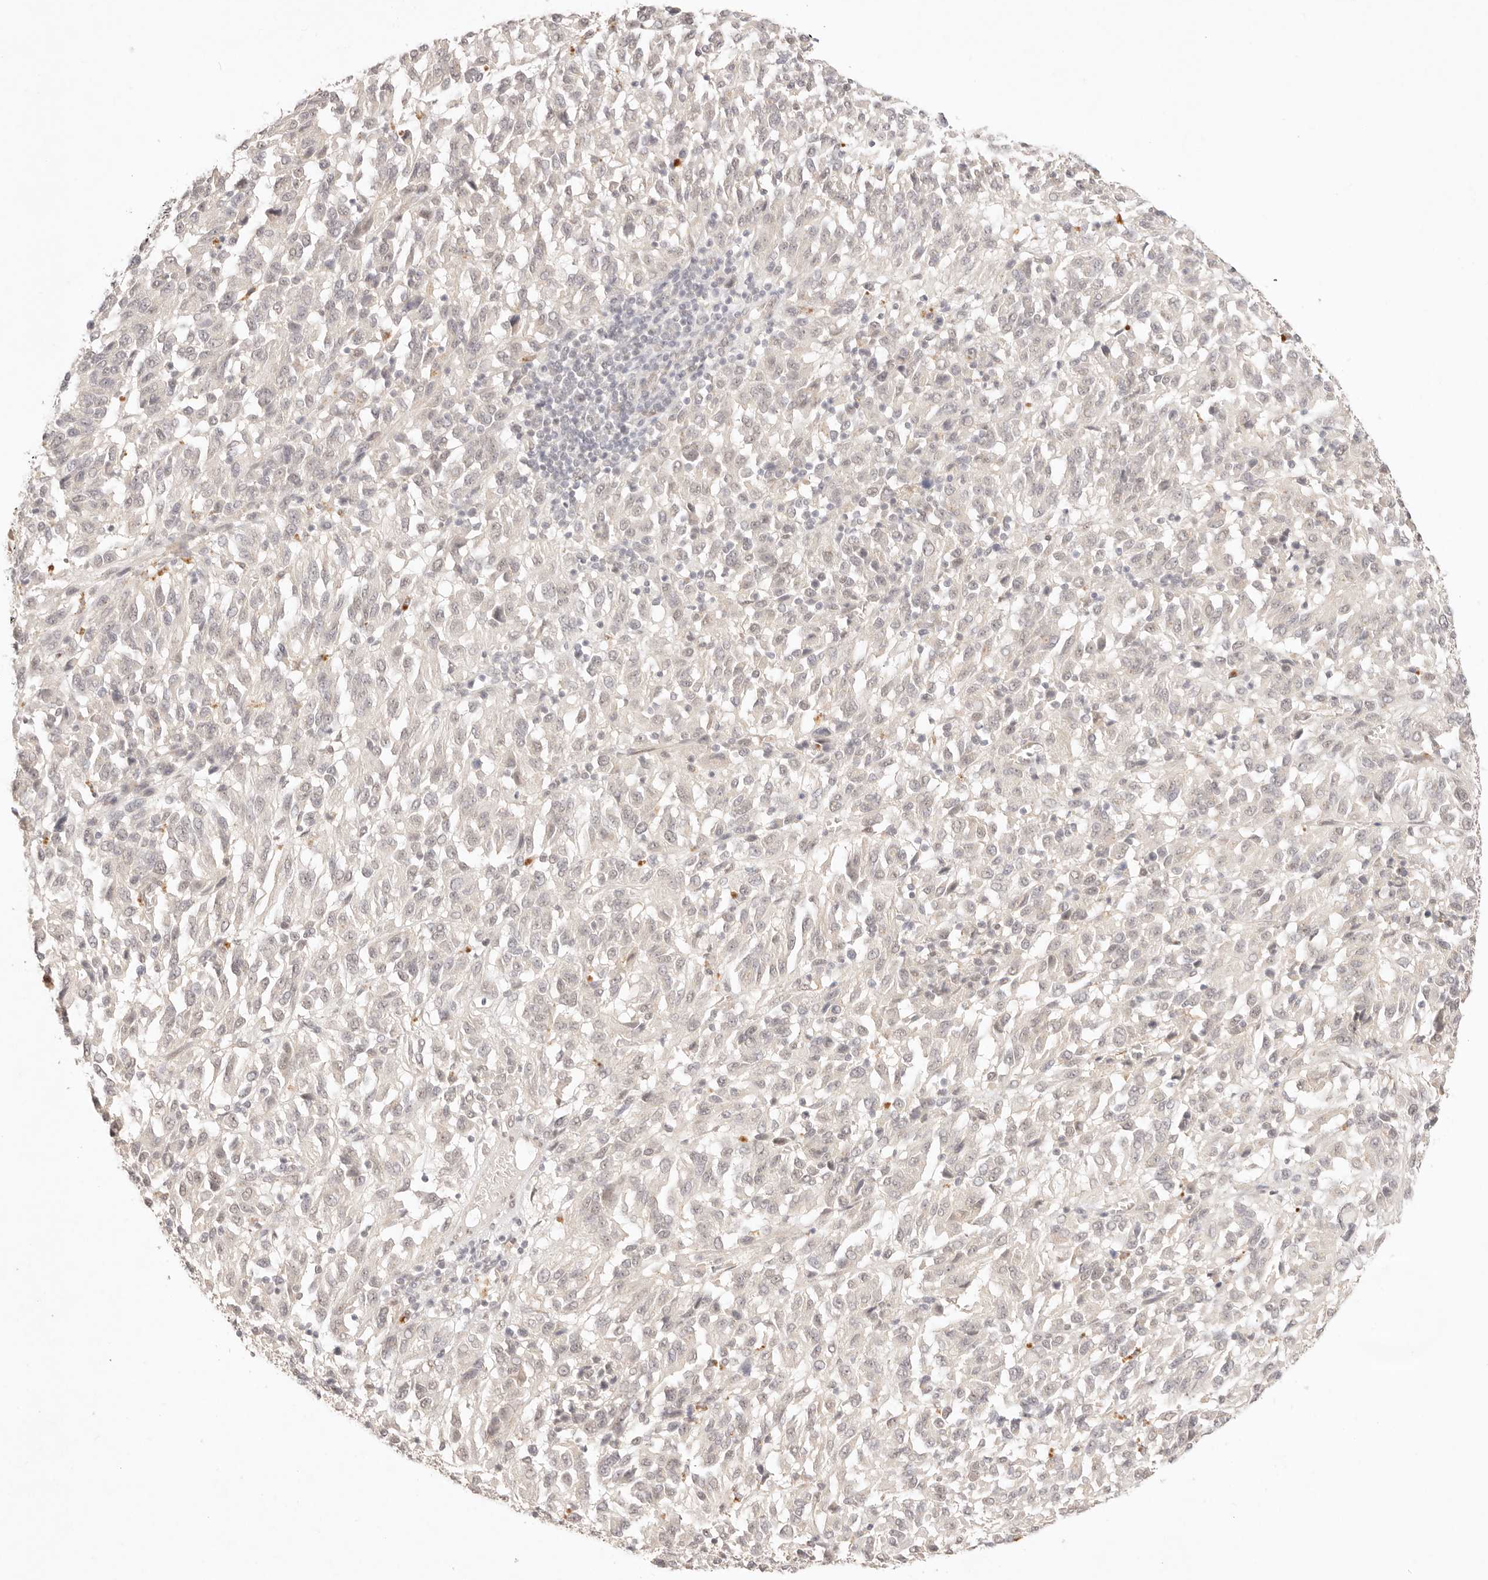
{"staining": {"intensity": "negative", "quantity": "none", "location": "none"}, "tissue": "melanoma", "cell_type": "Tumor cells", "image_type": "cancer", "snomed": [{"axis": "morphology", "description": "Malignant melanoma, Metastatic site"}, {"axis": "topography", "description": "Lung"}], "caption": "High magnification brightfield microscopy of melanoma stained with DAB (brown) and counterstained with hematoxylin (blue): tumor cells show no significant expression.", "gene": "GPR156", "patient": {"sex": "male", "age": 64}}